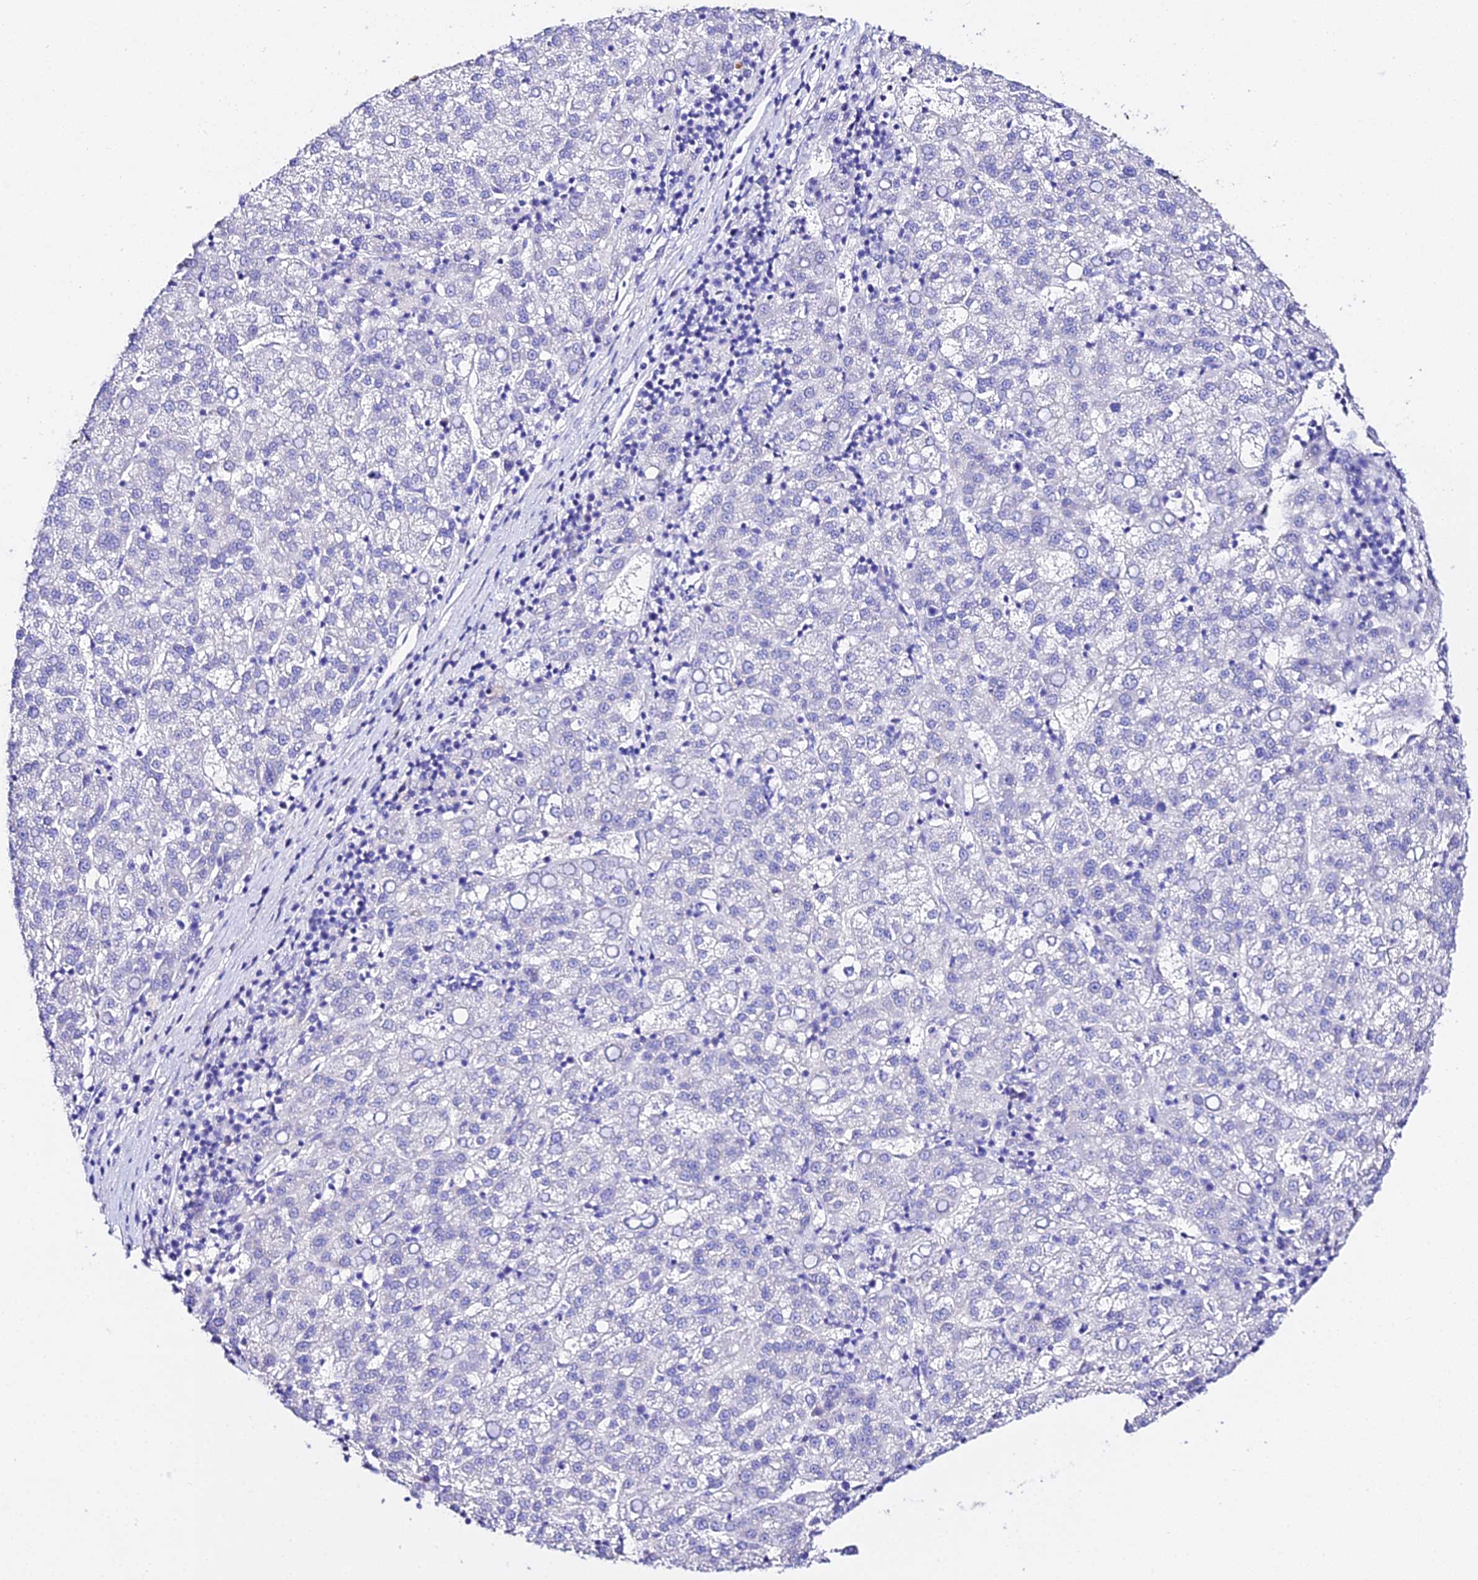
{"staining": {"intensity": "negative", "quantity": "none", "location": "none"}, "tissue": "liver cancer", "cell_type": "Tumor cells", "image_type": "cancer", "snomed": [{"axis": "morphology", "description": "Carcinoma, Hepatocellular, NOS"}, {"axis": "topography", "description": "Liver"}], "caption": "A histopathology image of liver cancer stained for a protein displays no brown staining in tumor cells.", "gene": "TMEM117", "patient": {"sex": "female", "age": 58}}